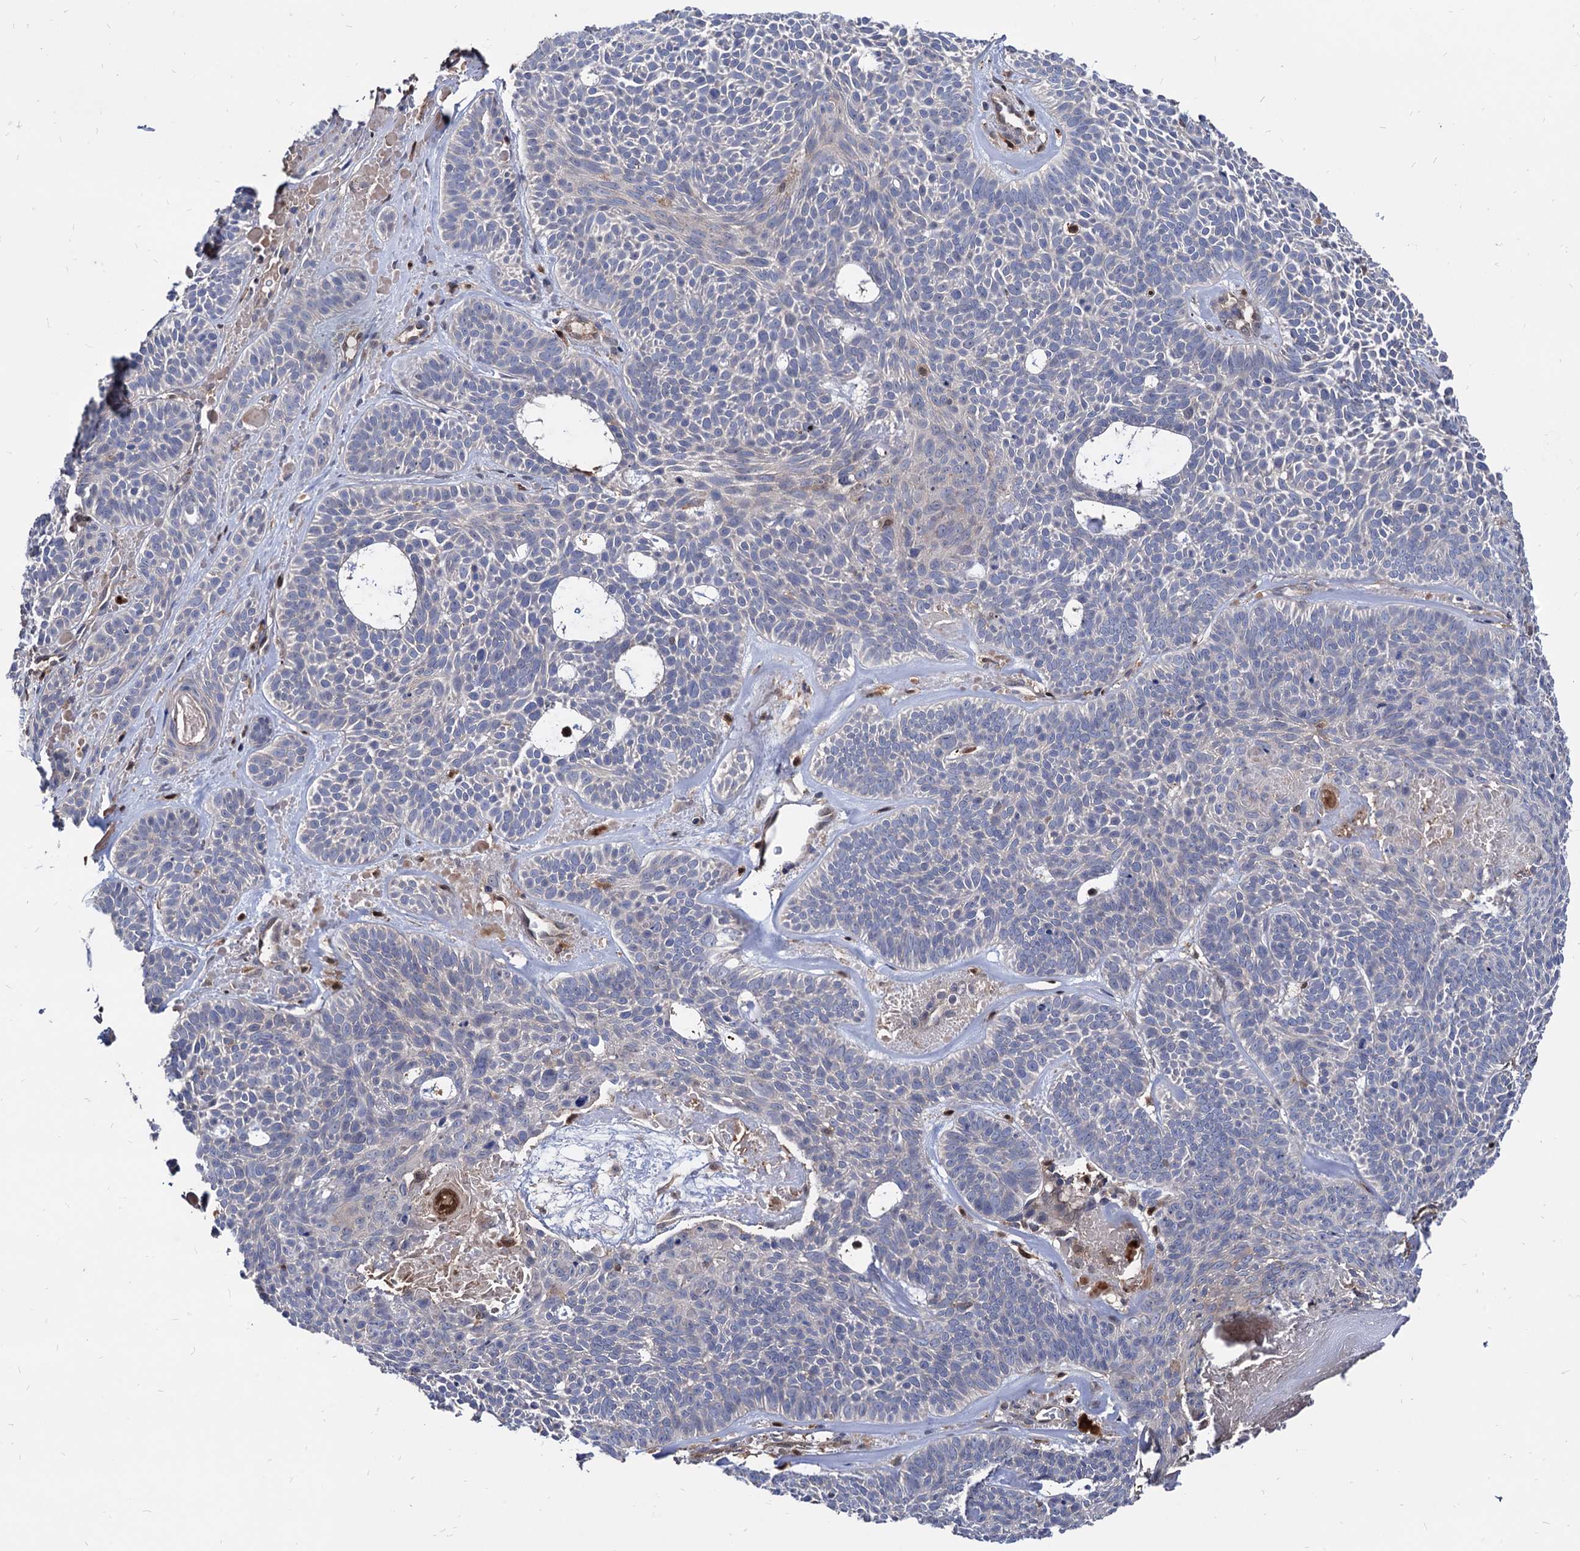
{"staining": {"intensity": "negative", "quantity": "none", "location": "none"}, "tissue": "skin cancer", "cell_type": "Tumor cells", "image_type": "cancer", "snomed": [{"axis": "morphology", "description": "Basal cell carcinoma"}, {"axis": "topography", "description": "Skin"}], "caption": "Basal cell carcinoma (skin) stained for a protein using immunohistochemistry (IHC) displays no expression tumor cells.", "gene": "CPPED1", "patient": {"sex": "male", "age": 85}}